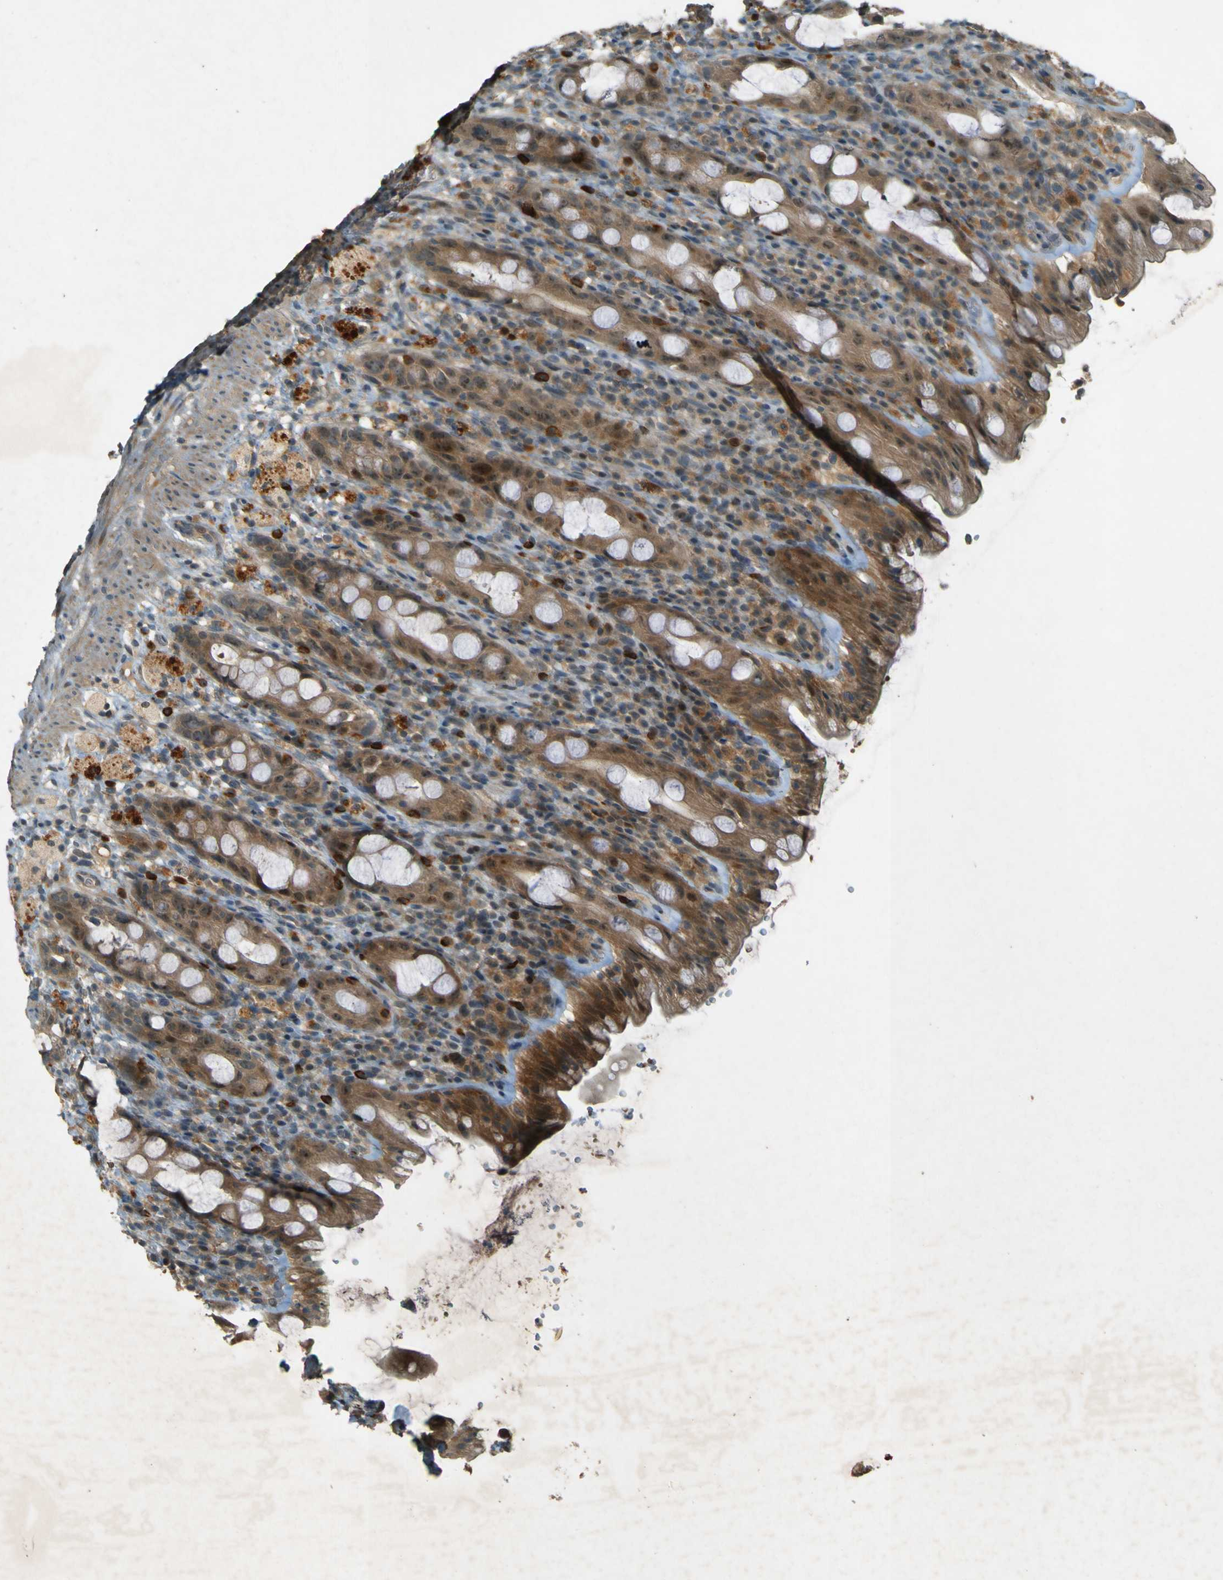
{"staining": {"intensity": "weak", "quantity": ">75%", "location": "cytoplasmic/membranous,nuclear"}, "tissue": "rectum", "cell_type": "Glandular cells", "image_type": "normal", "snomed": [{"axis": "morphology", "description": "Normal tissue, NOS"}, {"axis": "topography", "description": "Rectum"}], "caption": "IHC of benign rectum exhibits low levels of weak cytoplasmic/membranous,nuclear positivity in about >75% of glandular cells. The staining was performed using DAB, with brown indicating positive protein expression. Nuclei are stained blue with hematoxylin.", "gene": "MPDZ", "patient": {"sex": "male", "age": 44}}